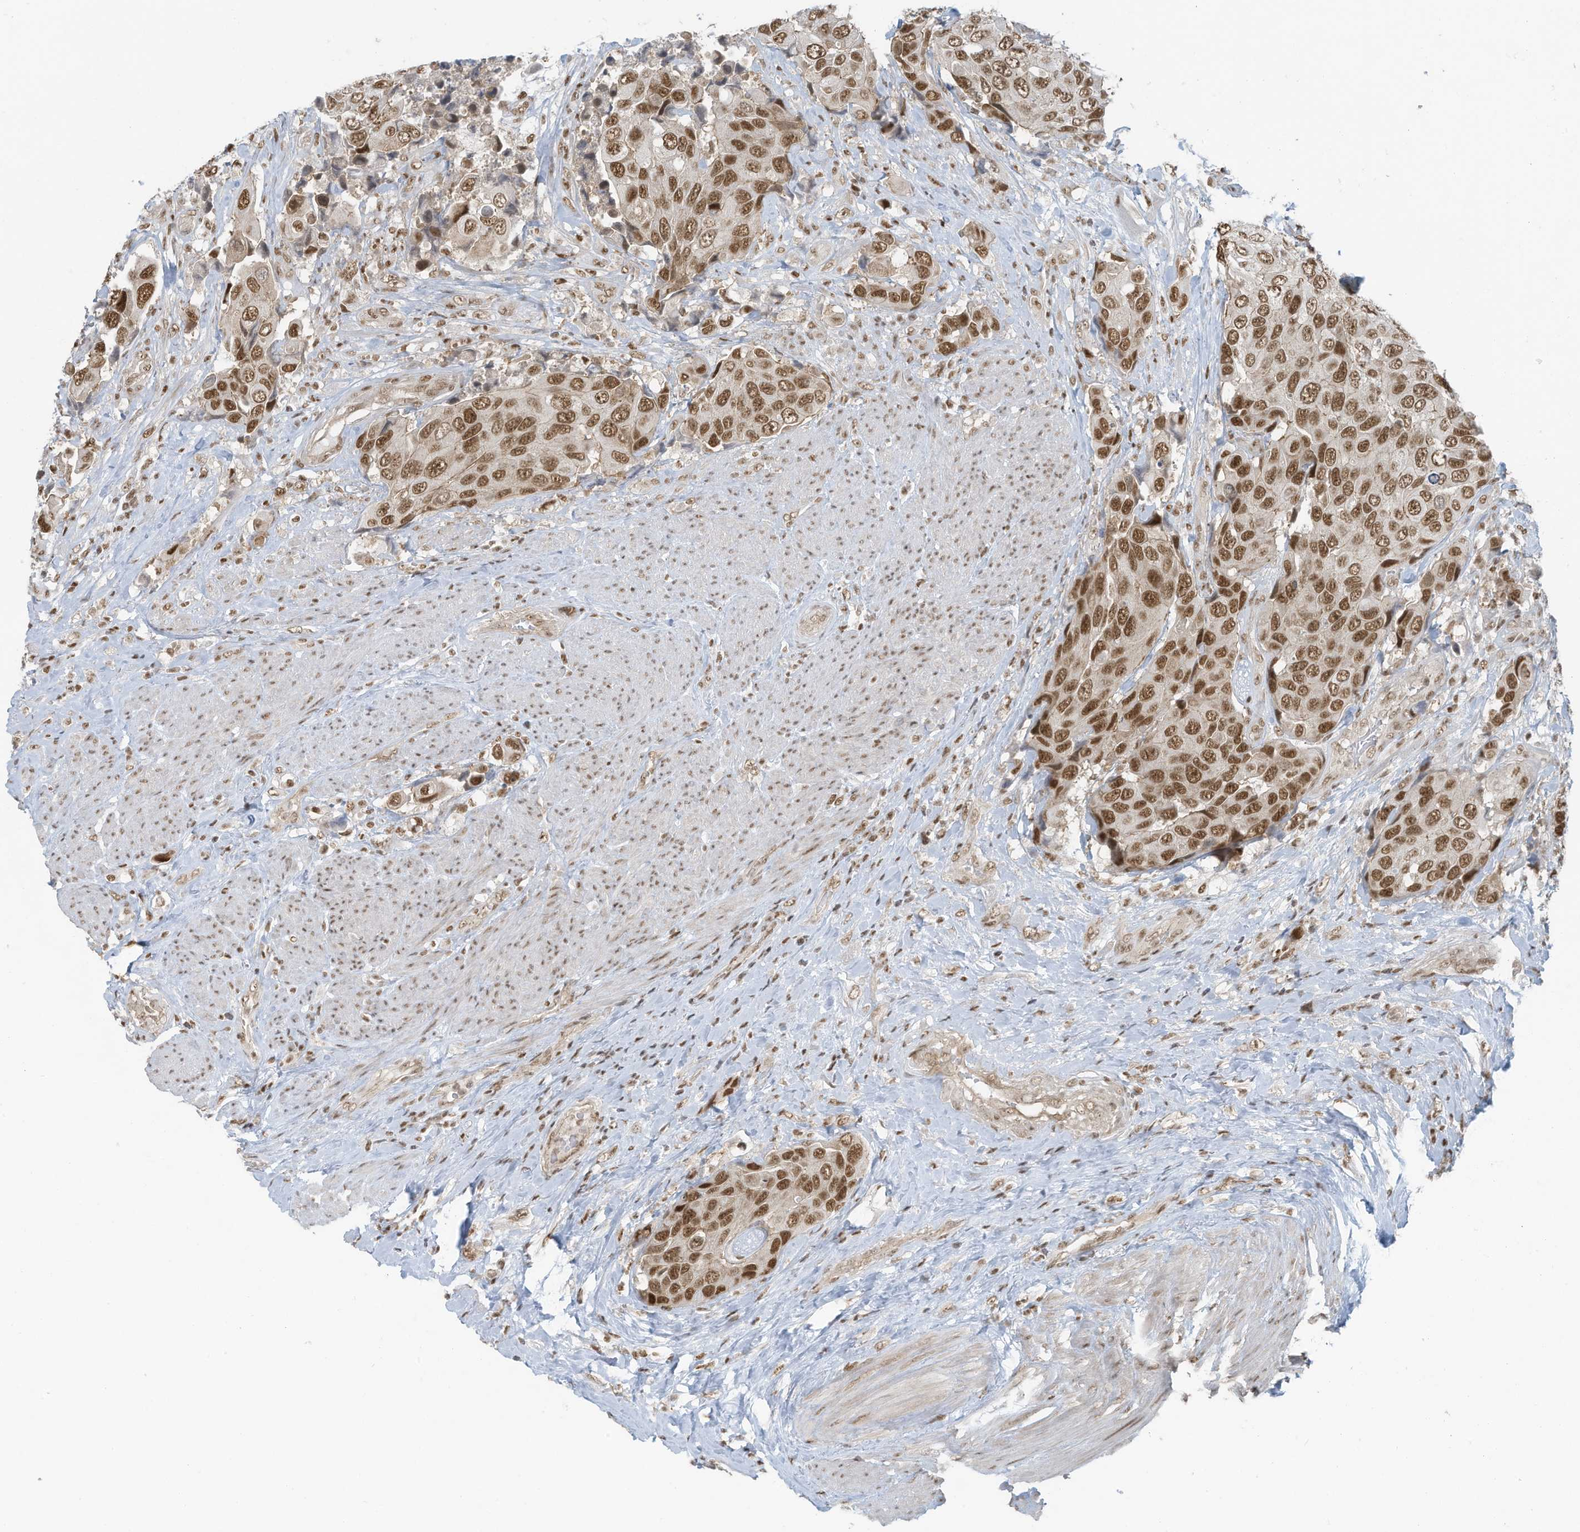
{"staining": {"intensity": "strong", "quantity": ">75%", "location": "nuclear"}, "tissue": "urothelial cancer", "cell_type": "Tumor cells", "image_type": "cancer", "snomed": [{"axis": "morphology", "description": "Urothelial carcinoma, High grade"}, {"axis": "topography", "description": "Urinary bladder"}], "caption": "A histopathology image of urothelial cancer stained for a protein displays strong nuclear brown staining in tumor cells.", "gene": "DBR1", "patient": {"sex": "male", "age": 74}}